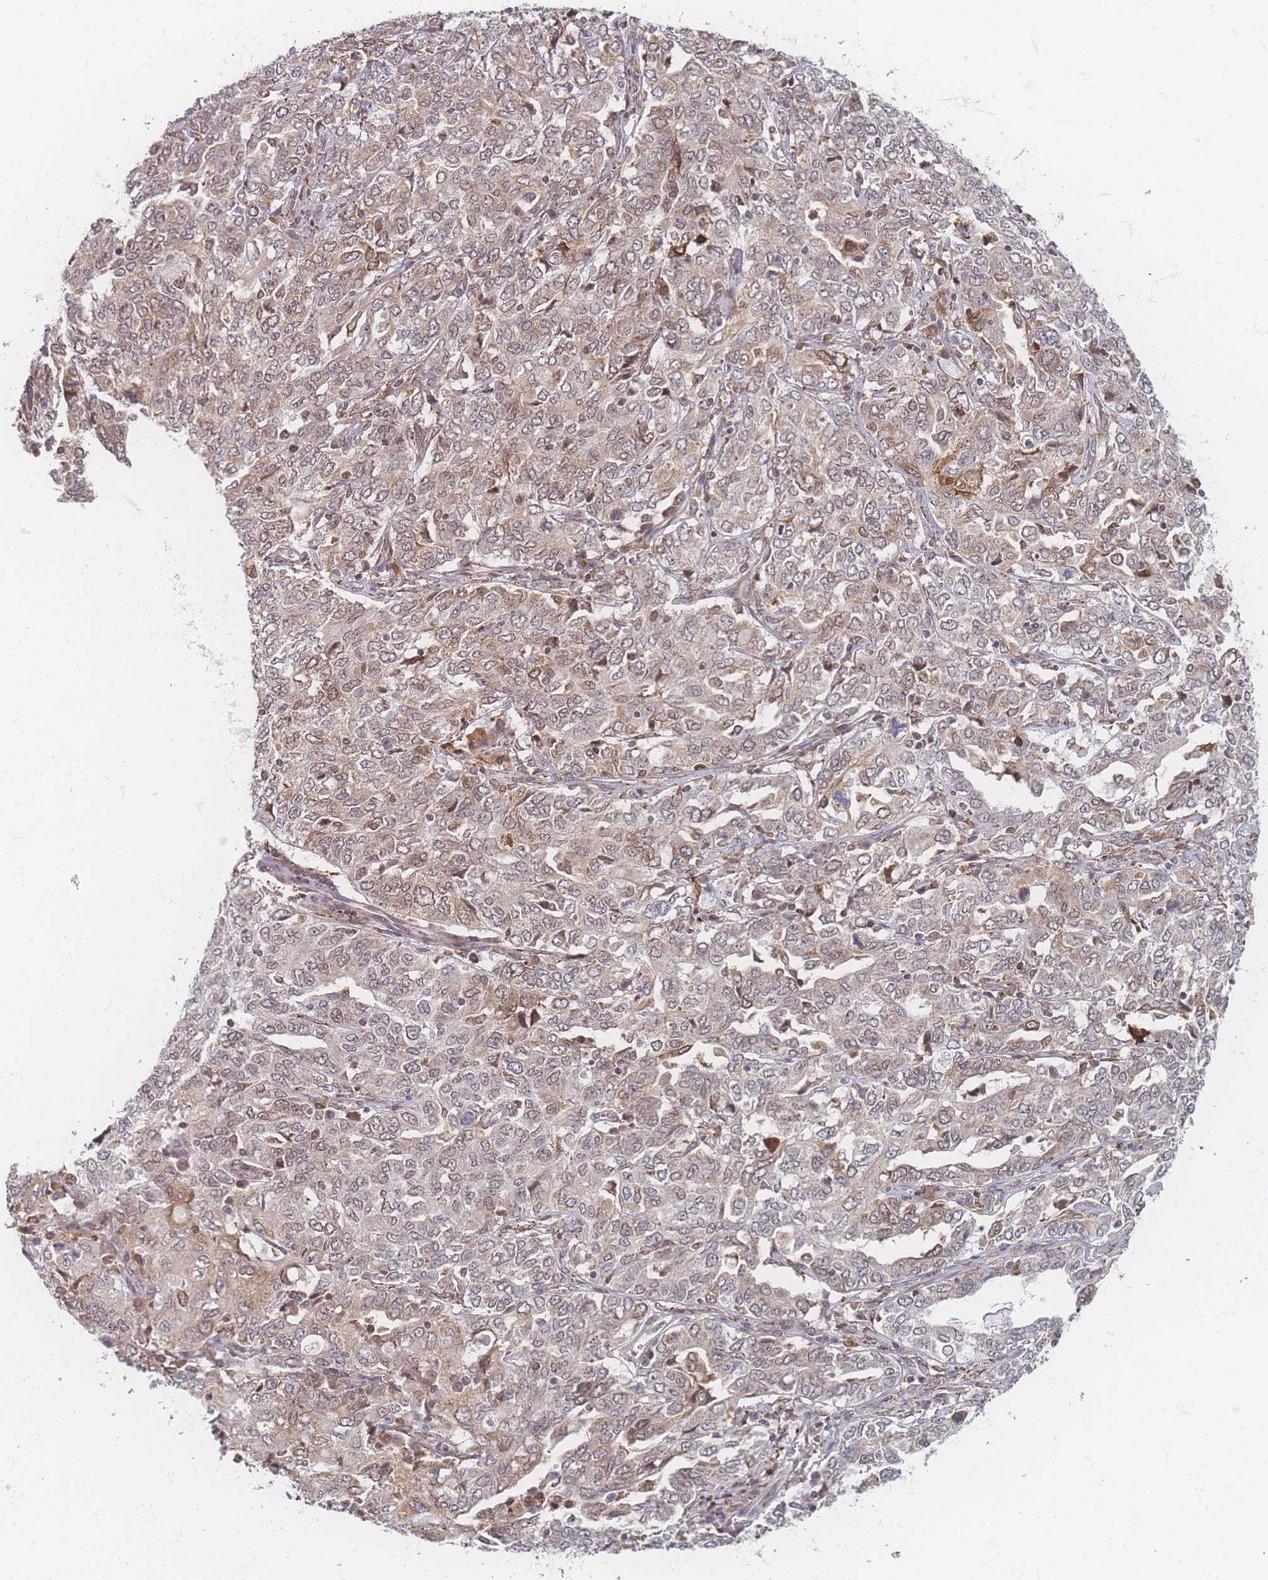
{"staining": {"intensity": "moderate", "quantity": "25%-75%", "location": "cytoplasmic/membranous,nuclear"}, "tissue": "ovarian cancer", "cell_type": "Tumor cells", "image_type": "cancer", "snomed": [{"axis": "morphology", "description": "Carcinoma, endometroid"}, {"axis": "topography", "description": "Ovary"}], "caption": "High-magnification brightfield microscopy of ovarian endometroid carcinoma stained with DAB (3,3'-diaminobenzidine) (brown) and counterstained with hematoxylin (blue). tumor cells exhibit moderate cytoplasmic/membranous and nuclear staining is seen in approximately25%-75% of cells. Using DAB (brown) and hematoxylin (blue) stains, captured at high magnification using brightfield microscopy.", "gene": "ZC3H13", "patient": {"sex": "female", "age": 62}}